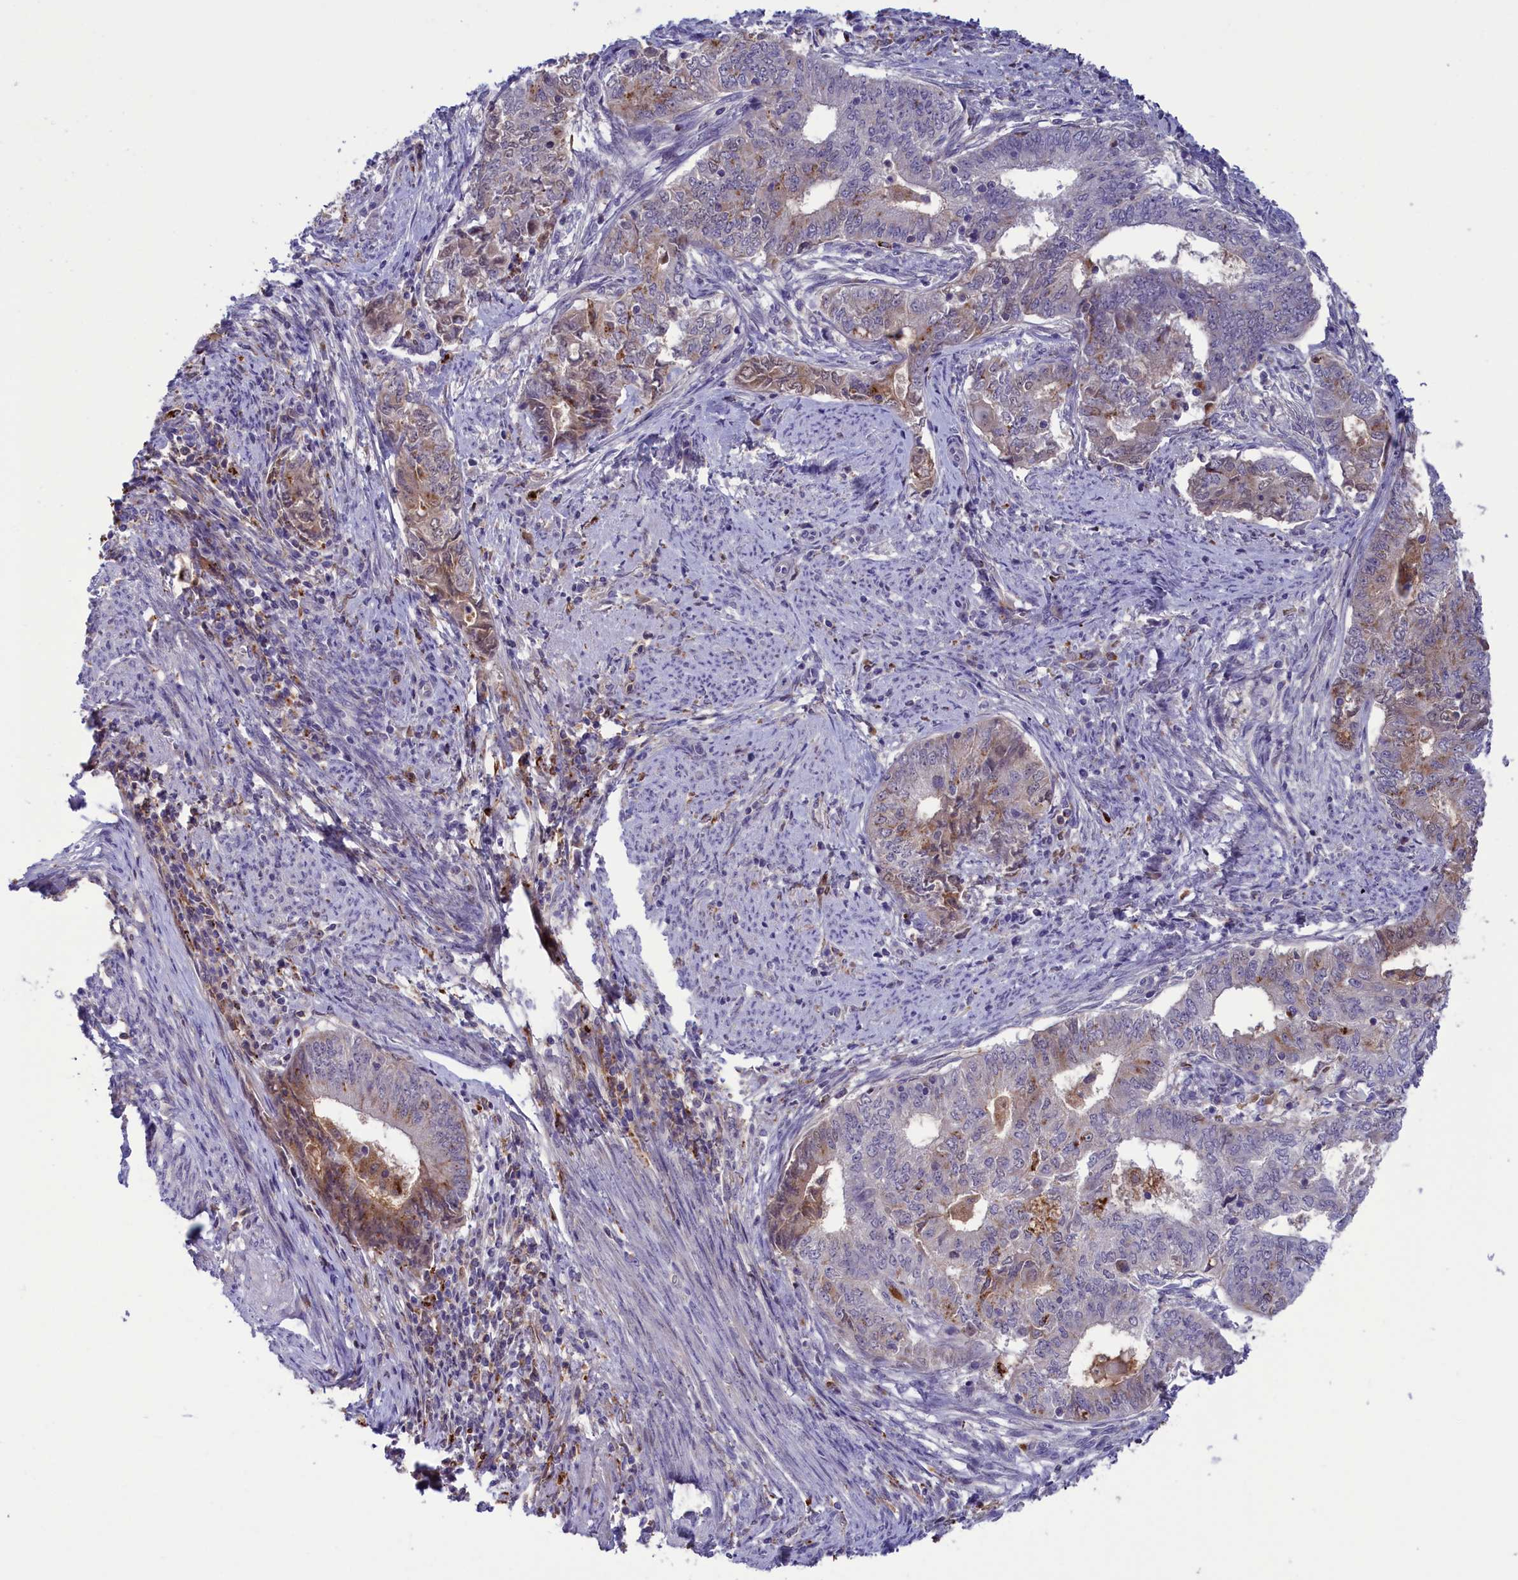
{"staining": {"intensity": "weak", "quantity": "<25%", "location": "cytoplasmic/membranous"}, "tissue": "endometrial cancer", "cell_type": "Tumor cells", "image_type": "cancer", "snomed": [{"axis": "morphology", "description": "Adenocarcinoma, NOS"}, {"axis": "topography", "description": "Endometrium"}], "caption": "Image shows no protein positivity in tumor cells of endometrial cancer (adenocarcinoma) tissue.", "gene": "STYX", "patient": {"sex": "female", "age": 62}}